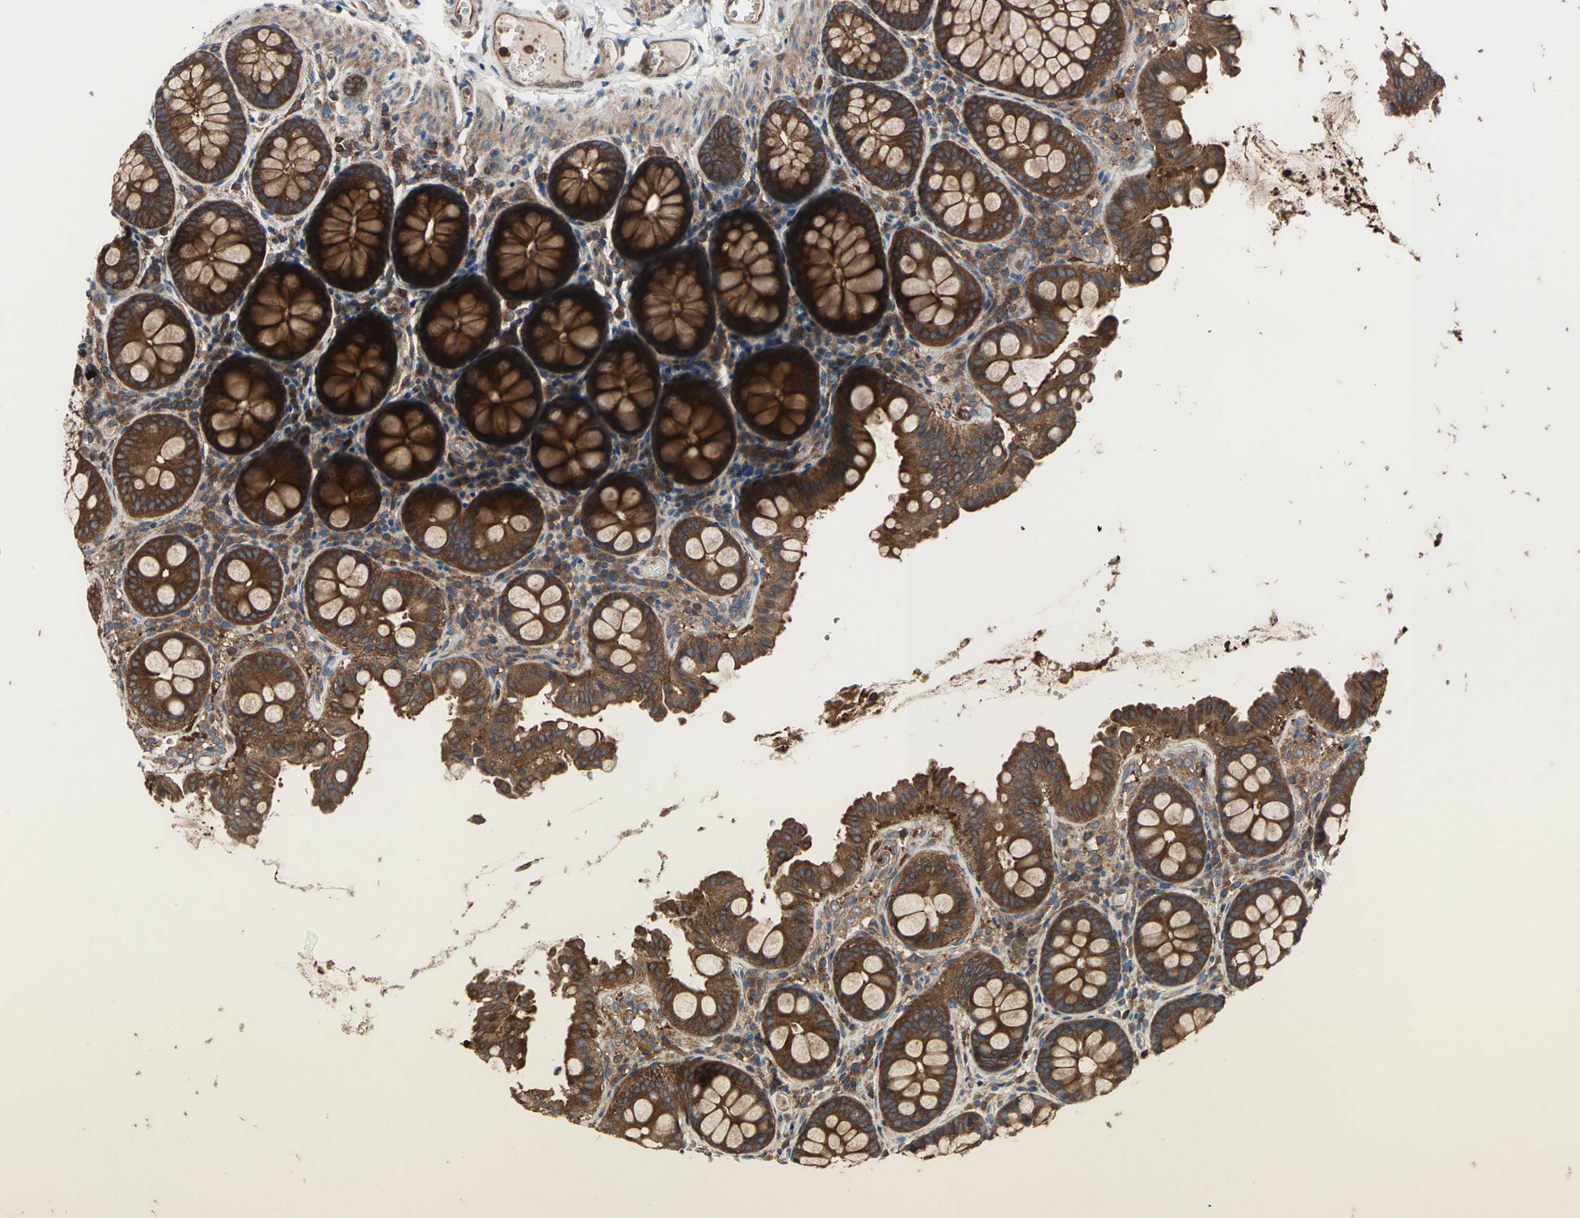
{"staining": {"intensity": "moderate", "quantity": ">75%", "location": "cytoplasmic/membranous"}, "tissue": "colon", "cell_type": "Endothelial cells", "image_type": "normal", "snomed": [{"axis": "morphology", "description": "Normal tissue, NOS"}, {"axis": "topography", "description": "Colon"}], "caption": "Immunohistochemical staining of benign colon shows moderate cytoplasmic/membranous protein positivity in about >75% of endothelial cells.", "gene": "CAPN1", "patient": {"sex": "female", "age": 61}}